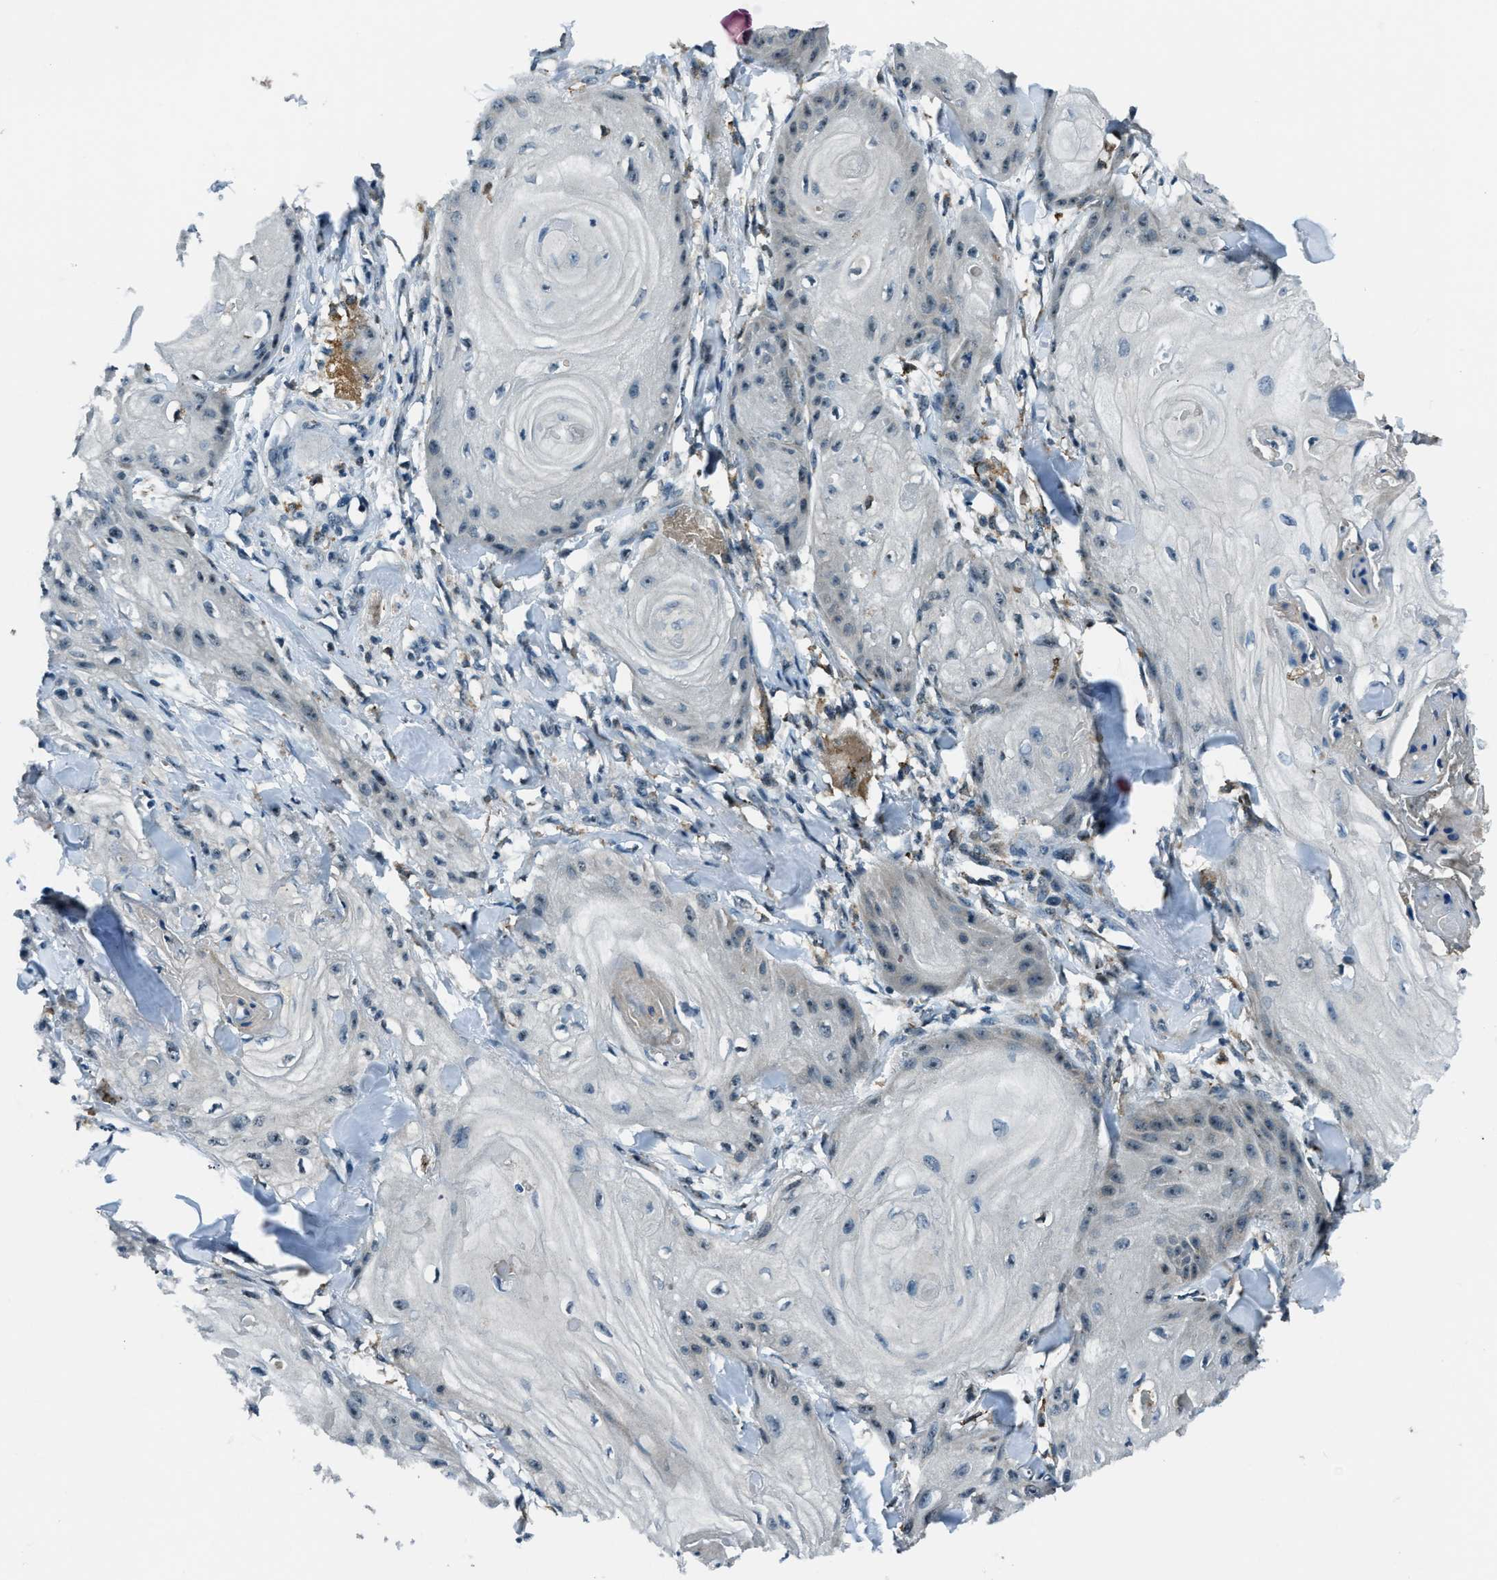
{"staining": {"intensity": "weak", "quantity": "<25%", "location": "nuclear"}, "tissue": "skin cancer", "cell_type": "Tumor cells", "image_type": "cancer", "snomed": [{"axis": "morphology", "description": "Squamous cell carcinoma, NOS"}, {"axis": "topography", "description": "Skin"}], "caption": "Tumor cells are negative for brown protein staining in squamous cell carcinoma (skin).", "gene": "ACTL9", "patient": {"sex": "male", "age": 74}}